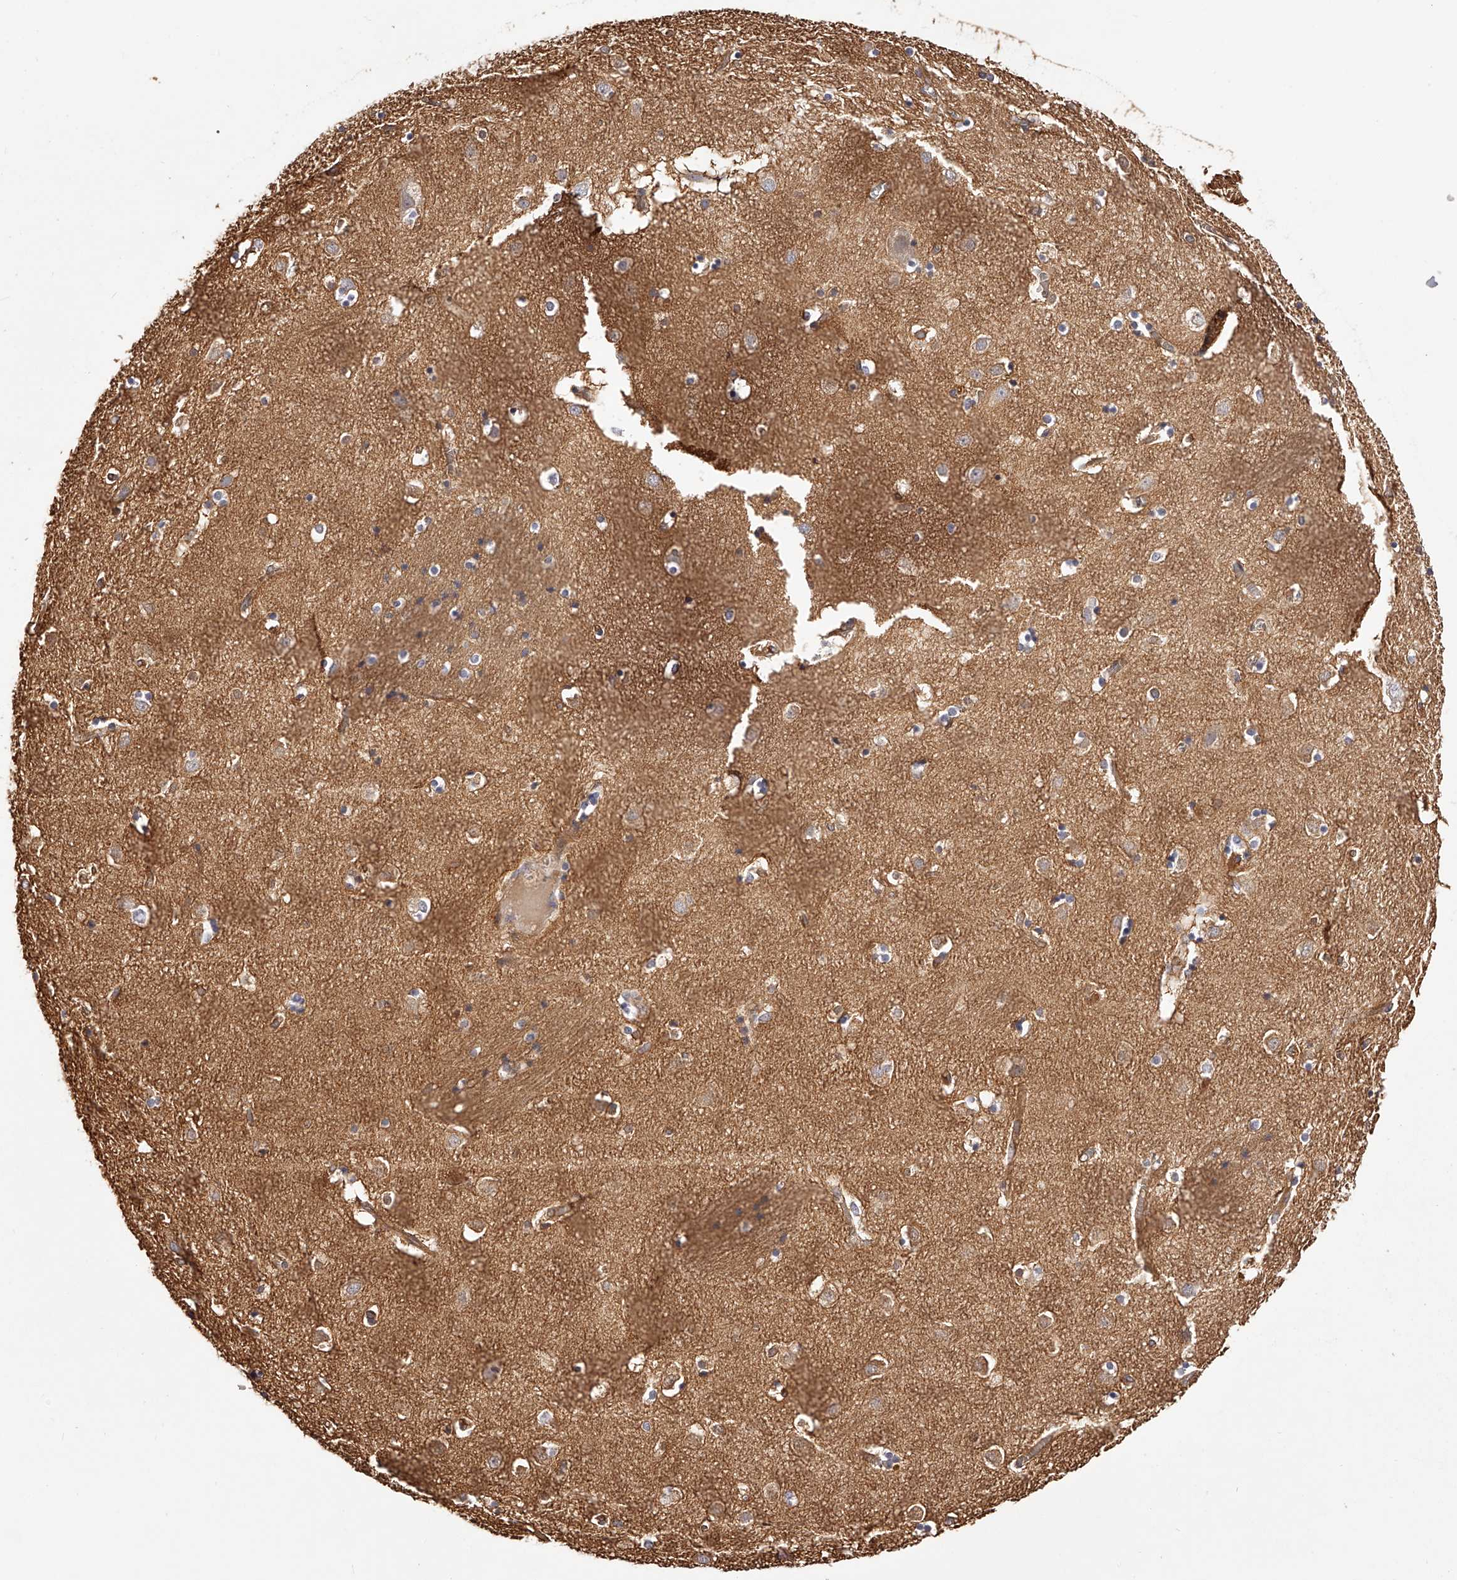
{"staining": {"intensity": "weak", "quantity": "<25%", "location": "cytoplasmic/membranous"}, "tissue": "caudate", "cell_type": "Glial cells", "image_type": "normal", "snomed": [{"axis": "morphology", "description": "Normal tissue, NOS"}, {"axis": "topography", "description": "Lateral ventricle wall"}], "caption": "Immunohistochemical staining of normal caudate displays no significant staining in glial cells. (Stains: DAB (3,3'-diaminobenzidine) immunohistochemistry (IHC) with hematoxylin counter stain, Microscopy: brightfield microscopy at high magnification).", "gene": "LTV1", "patient": {"sex": "male", "age": 70}}